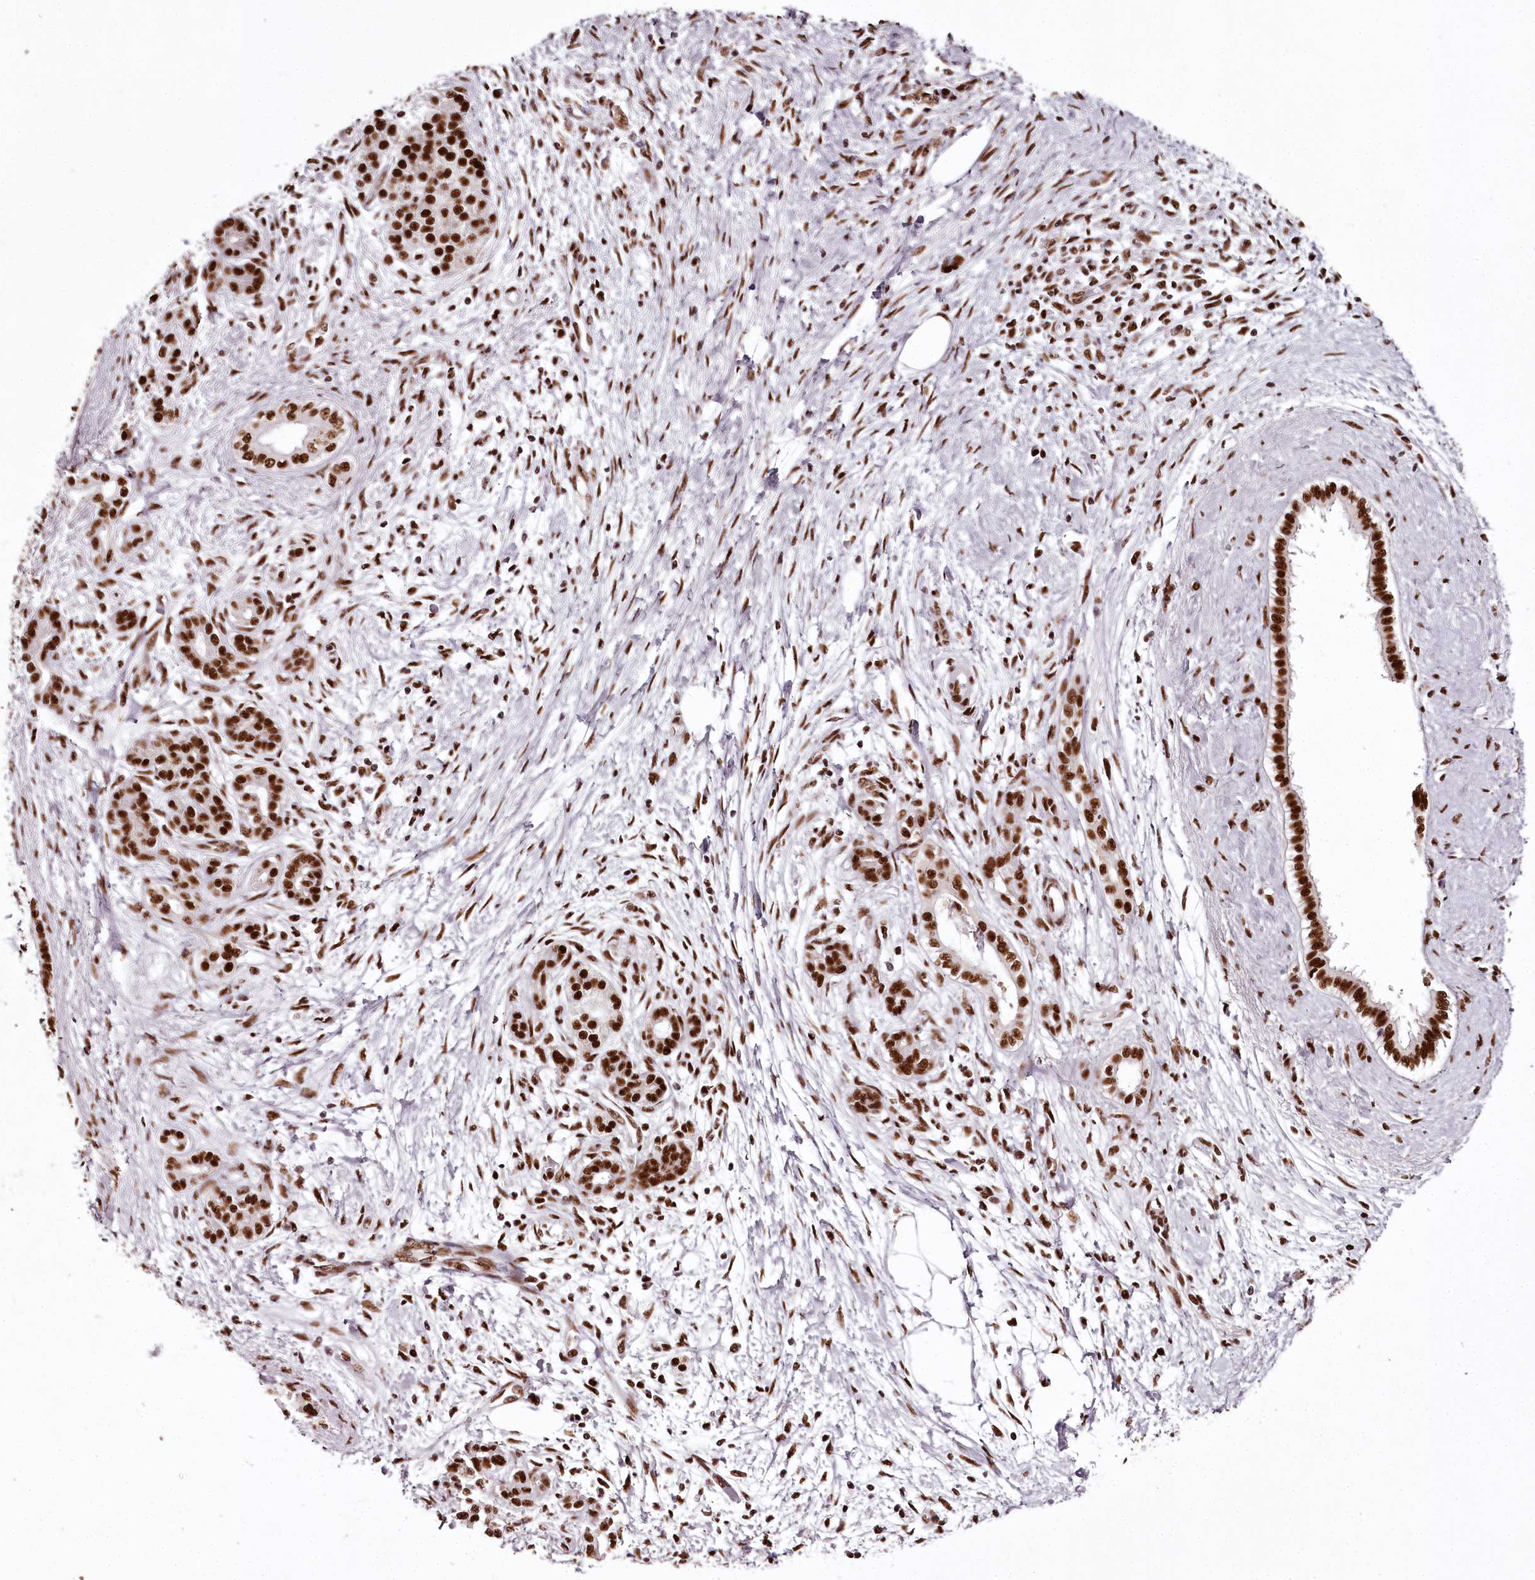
{"staining": {"intensity": "strong", "quantity": ">75%", "location": "nuclear"}, "tissue": "pancreatic cancer", "cell_type": "Tumor cells", "image_type": "cancer", "snomed": [{"axis": "morphology", "description": "Adenocarcinoma, NOS"}, {"axis": "topography", "description": "Pancreas"}], "caption": "Immunohistochemical staining of pancreatic cancer shows strong nuclear protein expression in about >75% of tumor cells.", "gene": "PSPC1", "patient": {"sex": "male", "age": 58}}